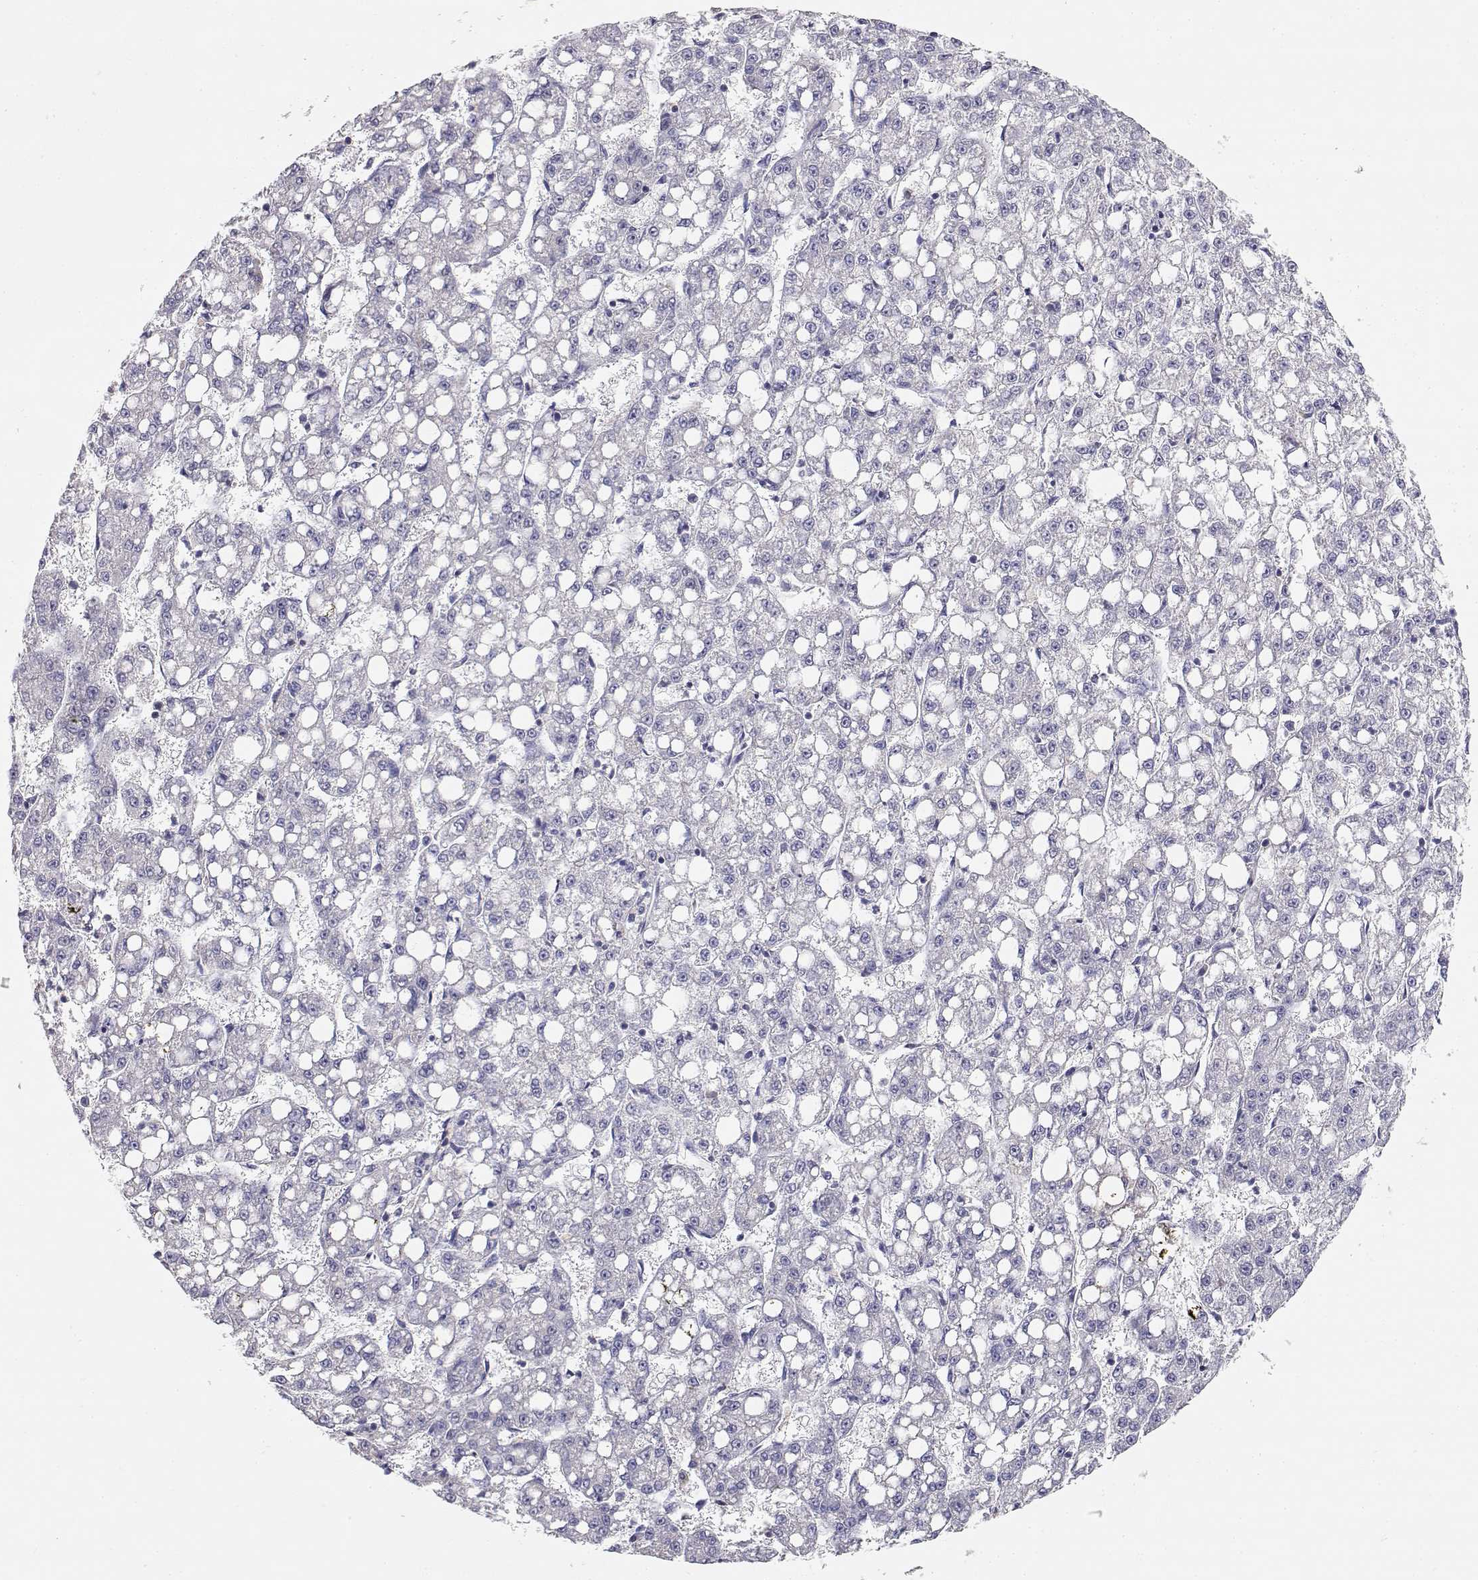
{"staining": {"intensity": "negative", "quantity": "none", "location": "none"}, "tissue": "liver cancer", "cell_type": "Tumor cells", "image_type": "cancer", "snomed": [{"axis": "morphology", "description": "Carcinoma, Hepatocellular, NOS"}, {"axis": "topography", "description": "Liver"}], "caption": "An image of human hepatocellular carcinoma (liver) is negative for staining in tumor cells.", "gene": "ADA", "patient": {"sex": "female", "age": 65}}